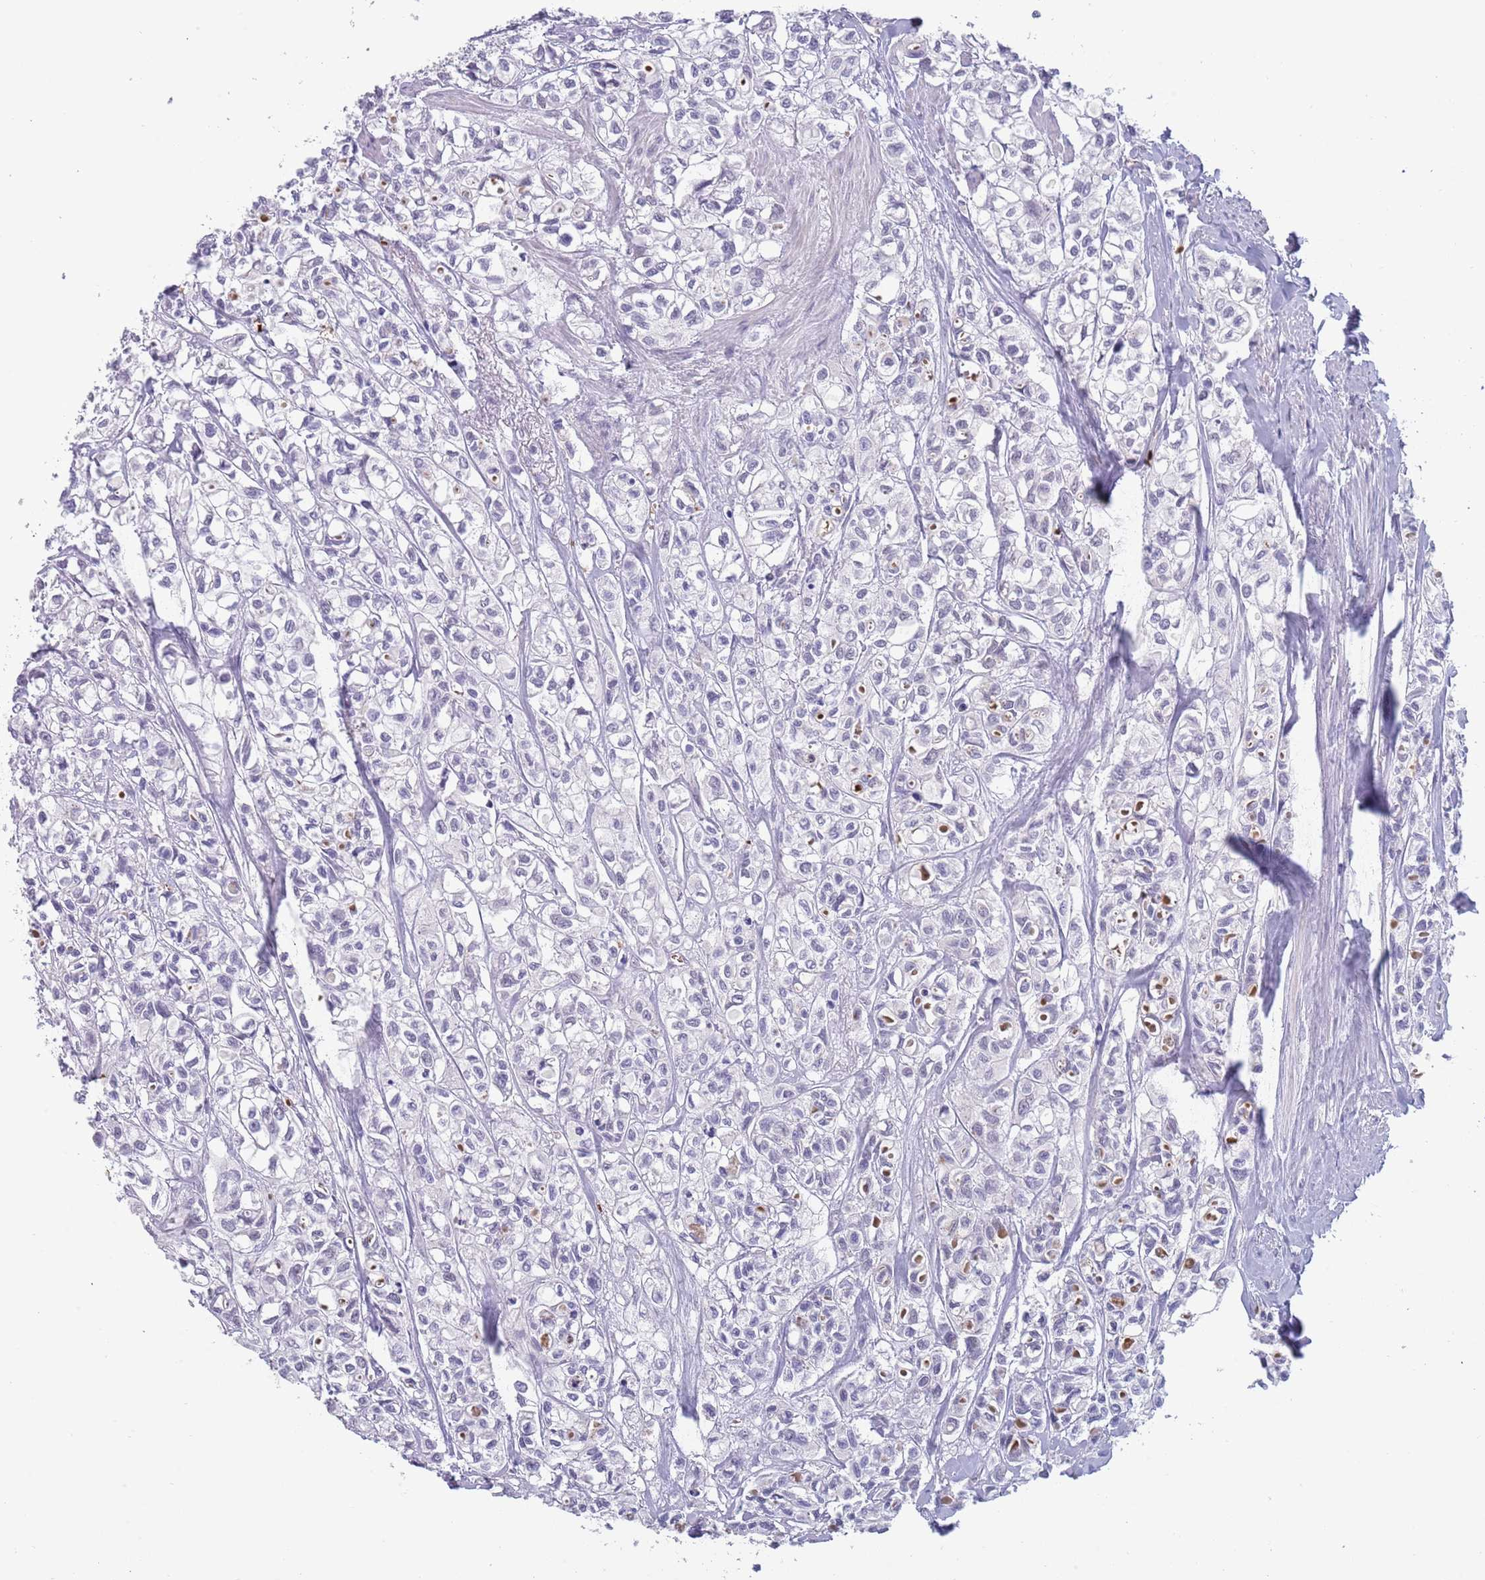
{"staining": {"intensity": "negative", "quantity": "none", "location": "none"}, "tissue": "urothelial cancer", "cell_type": "Tumor cells", "image_type": "cancer", "snomed": [{"axis": "morphology", "description": "Urothelial carcinoma, High grade"}, {"axis": "topography", "description": "Urinary bladder"}], "caption": "Tumor cells are negative for protein expression in human urothelial cancer. Brightfield microscopy of IHC stained with DAB (3,3'-diaminobenzidine) (brown) and hematoxylin (blue), captured at high magnification.", "gene": "LYPD6B", "patient": {"sex": "male", "age": 67}}